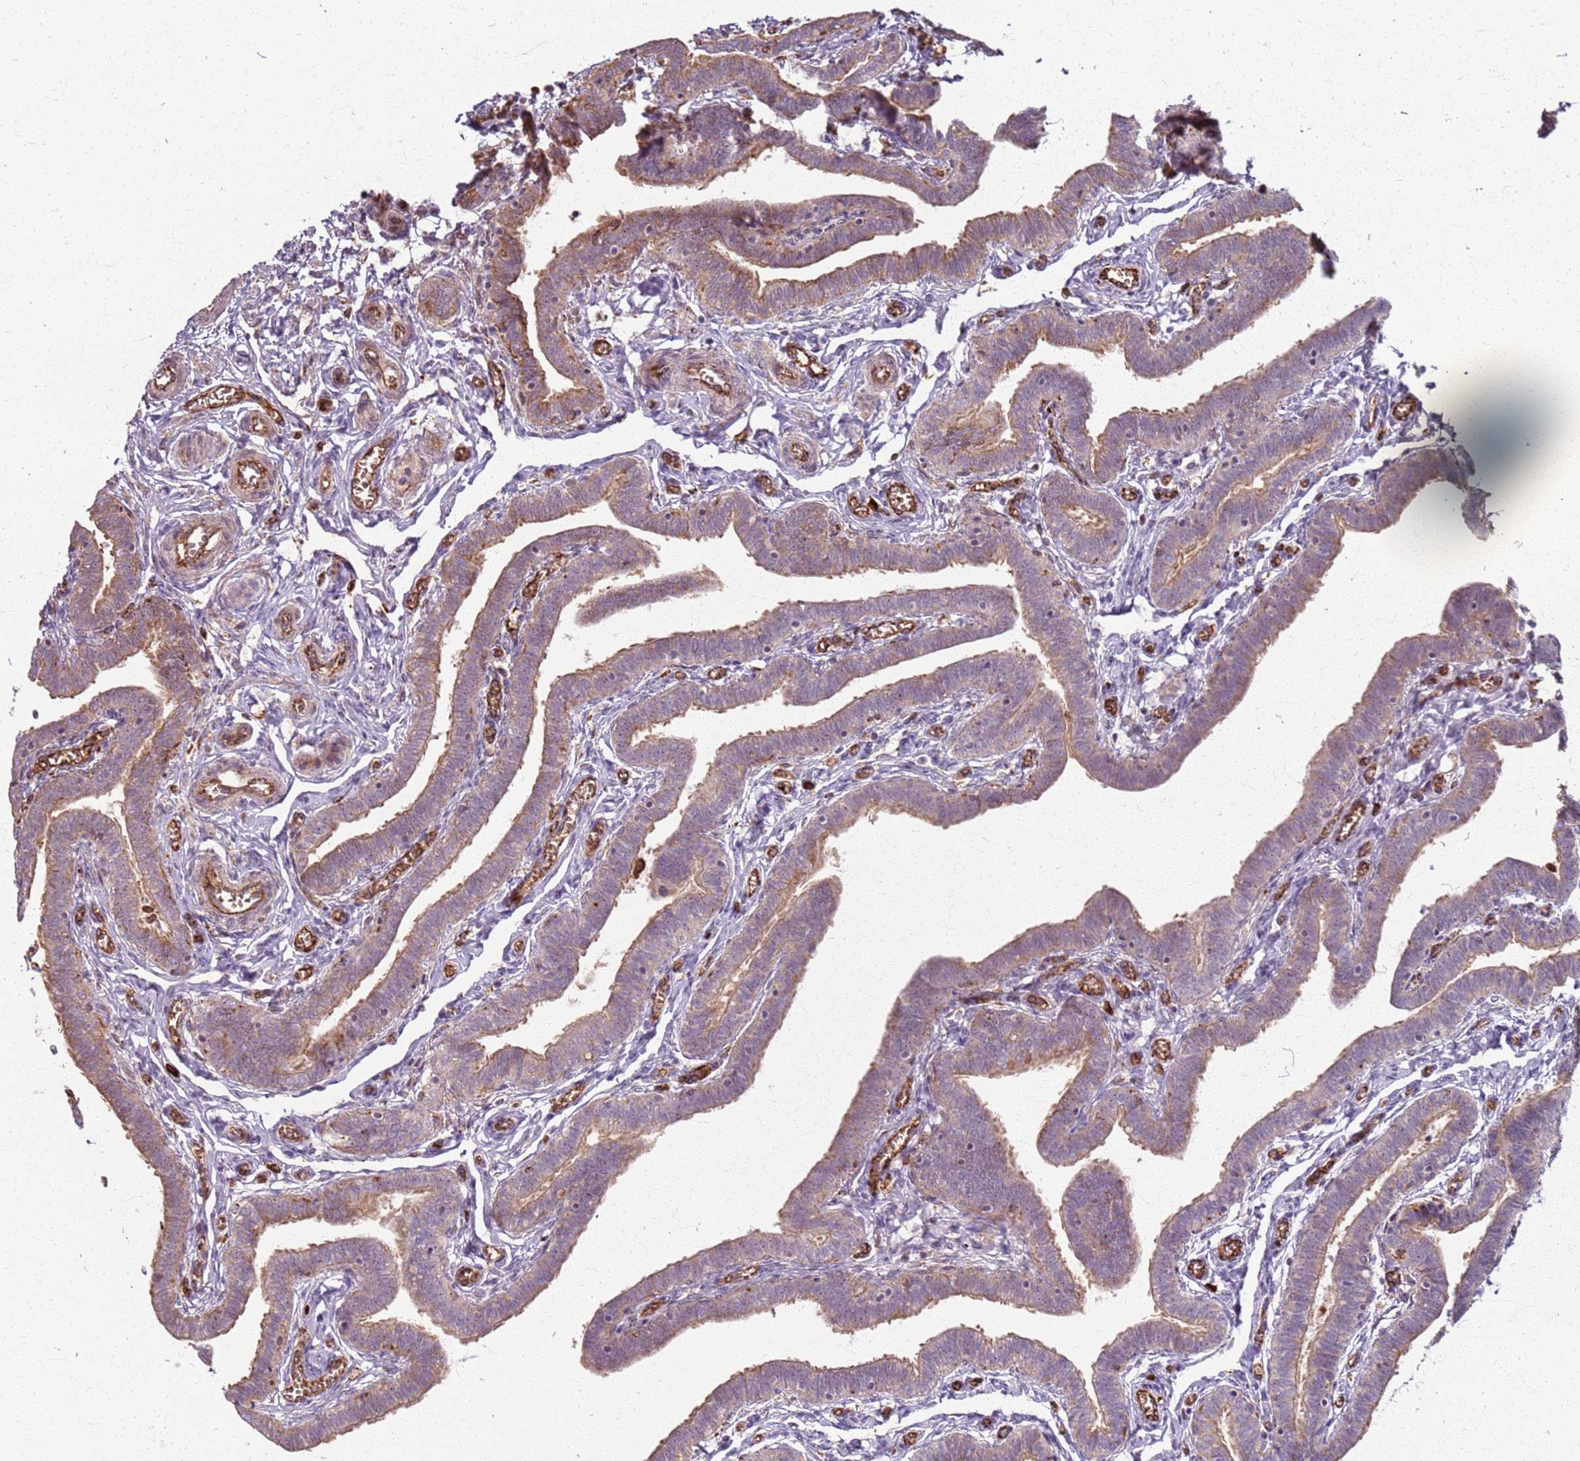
{"staining": {"intensity": "moderate", "quantity": "25%-75%", "location": "cytoplasmic/membranous,nuclear"}, "tissue": "fallopian tube", "cell_type": "Glandular cells", "image_type": "normal", "snomed": [{"axis": "morphology", "description": "Normal tissue, NOS"}, {"axis": "topography", "description": "Fallopian tube"}], "caption": "Immunohistochemistry histopathology image of normal fallopian tube: fallopian tube stained using immunohistochemistry exhibits medium levels of moderate protein expression localized specifically in the cytoplasmic/membranous,nuclear of glandular cells, appearing as a cytoplasmic/membranous,nuclear brown color.", "gene": "KRI1", "patient": {"sex": "female", "age": 36}}